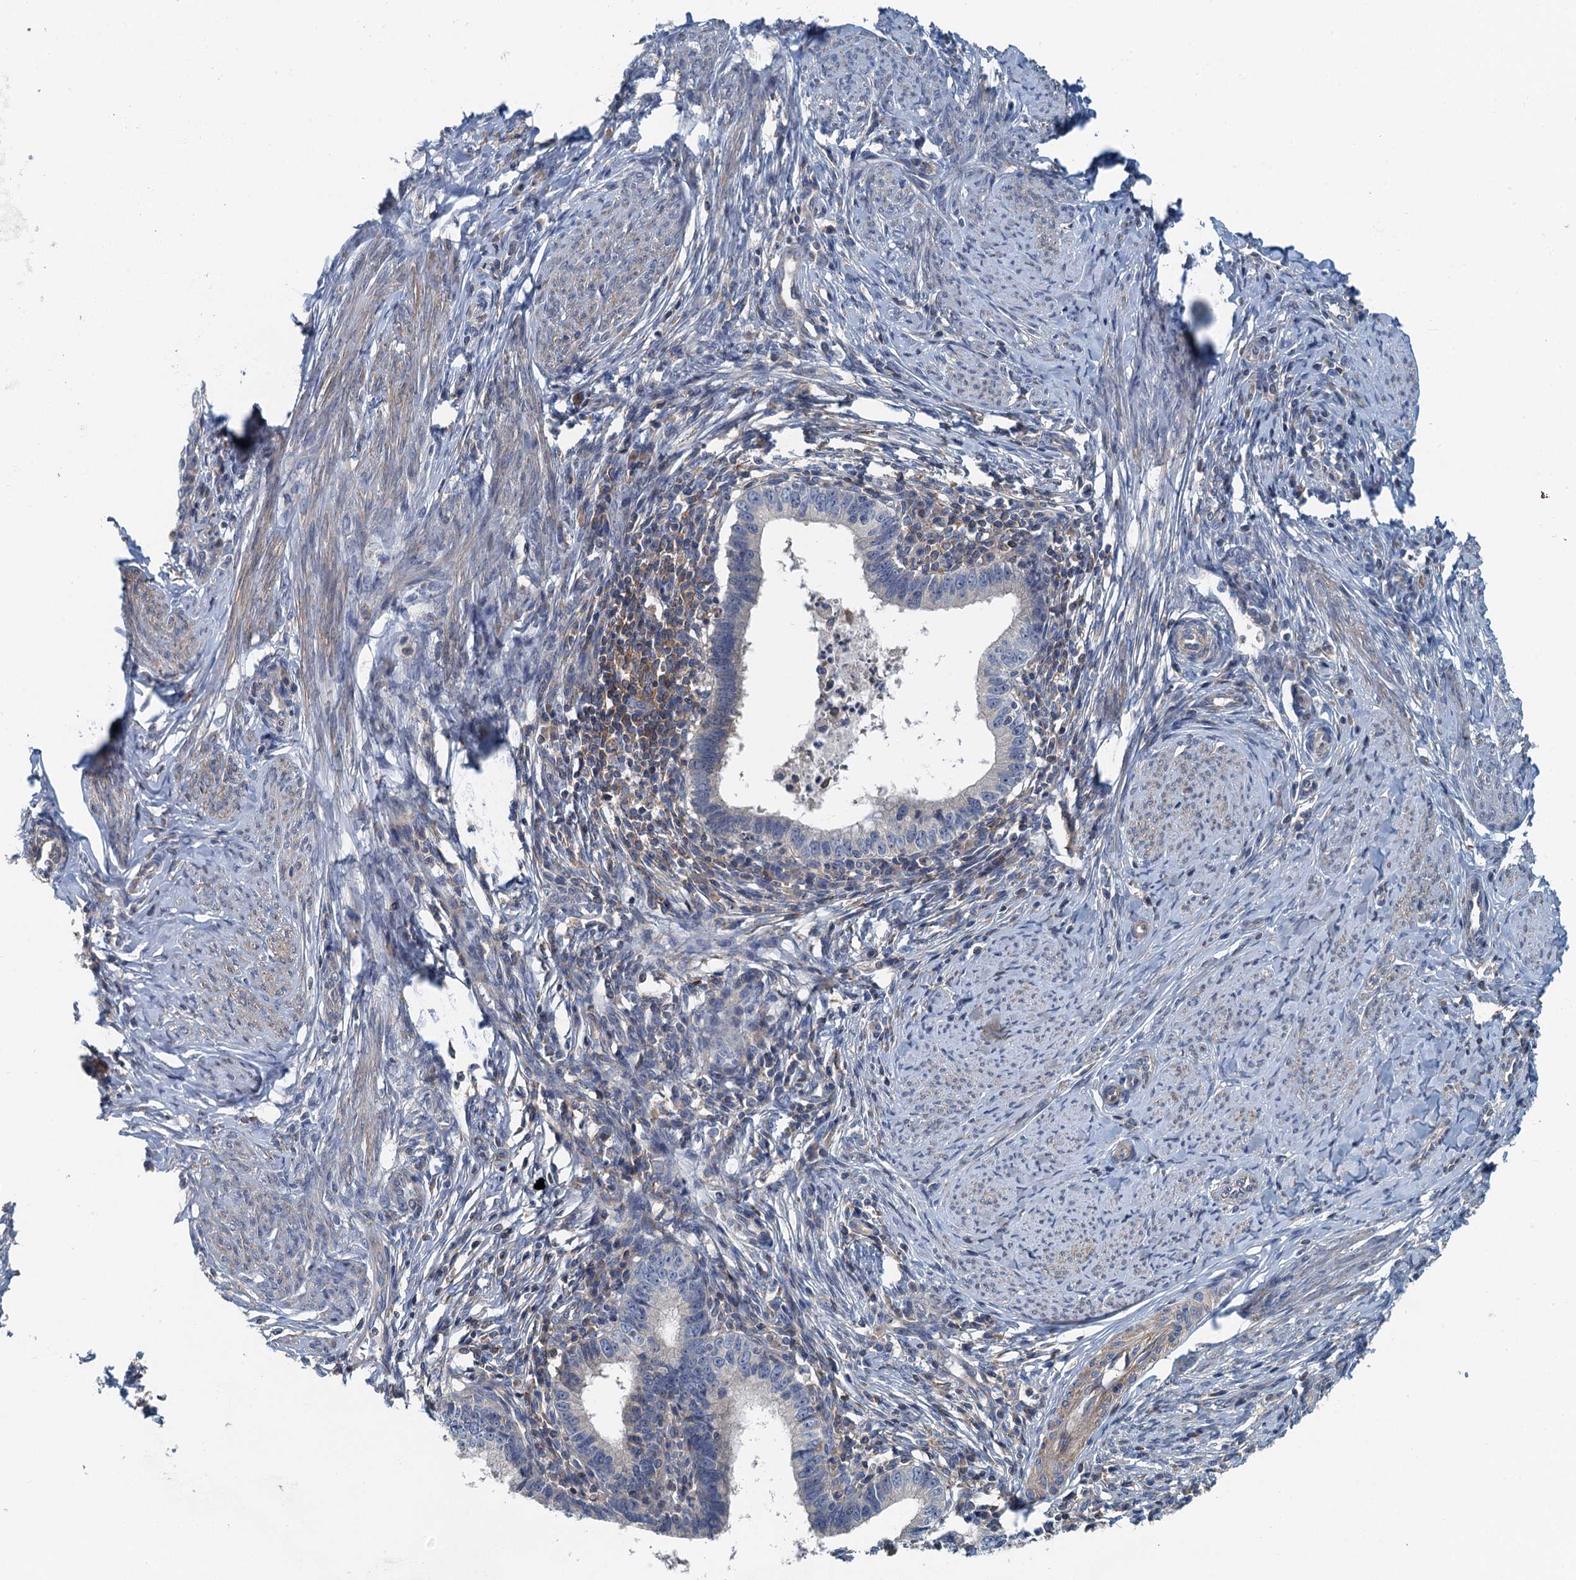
{"staining": {"intensity": "negative", "quantity": "none", "location": "none"}, "tissue": "cervical cancer", "cell_type": "Tumor cells", "image_type": "cancer", "snomed": [{"axis": "morphology", "description": "Adenocarcinoma, NOS"}, {"axis": "topography", "description": "Cervix"}], "caption": "Immunohistochemistry histopathology image of neoplastic tissue: human cervical cancer stained with DAB (3,3'-diaminobenzidine) displays no significant protein staining in tumor cells.", "gene": "PPP1R14D", "patient": {"sex": "female", "age": 36}}